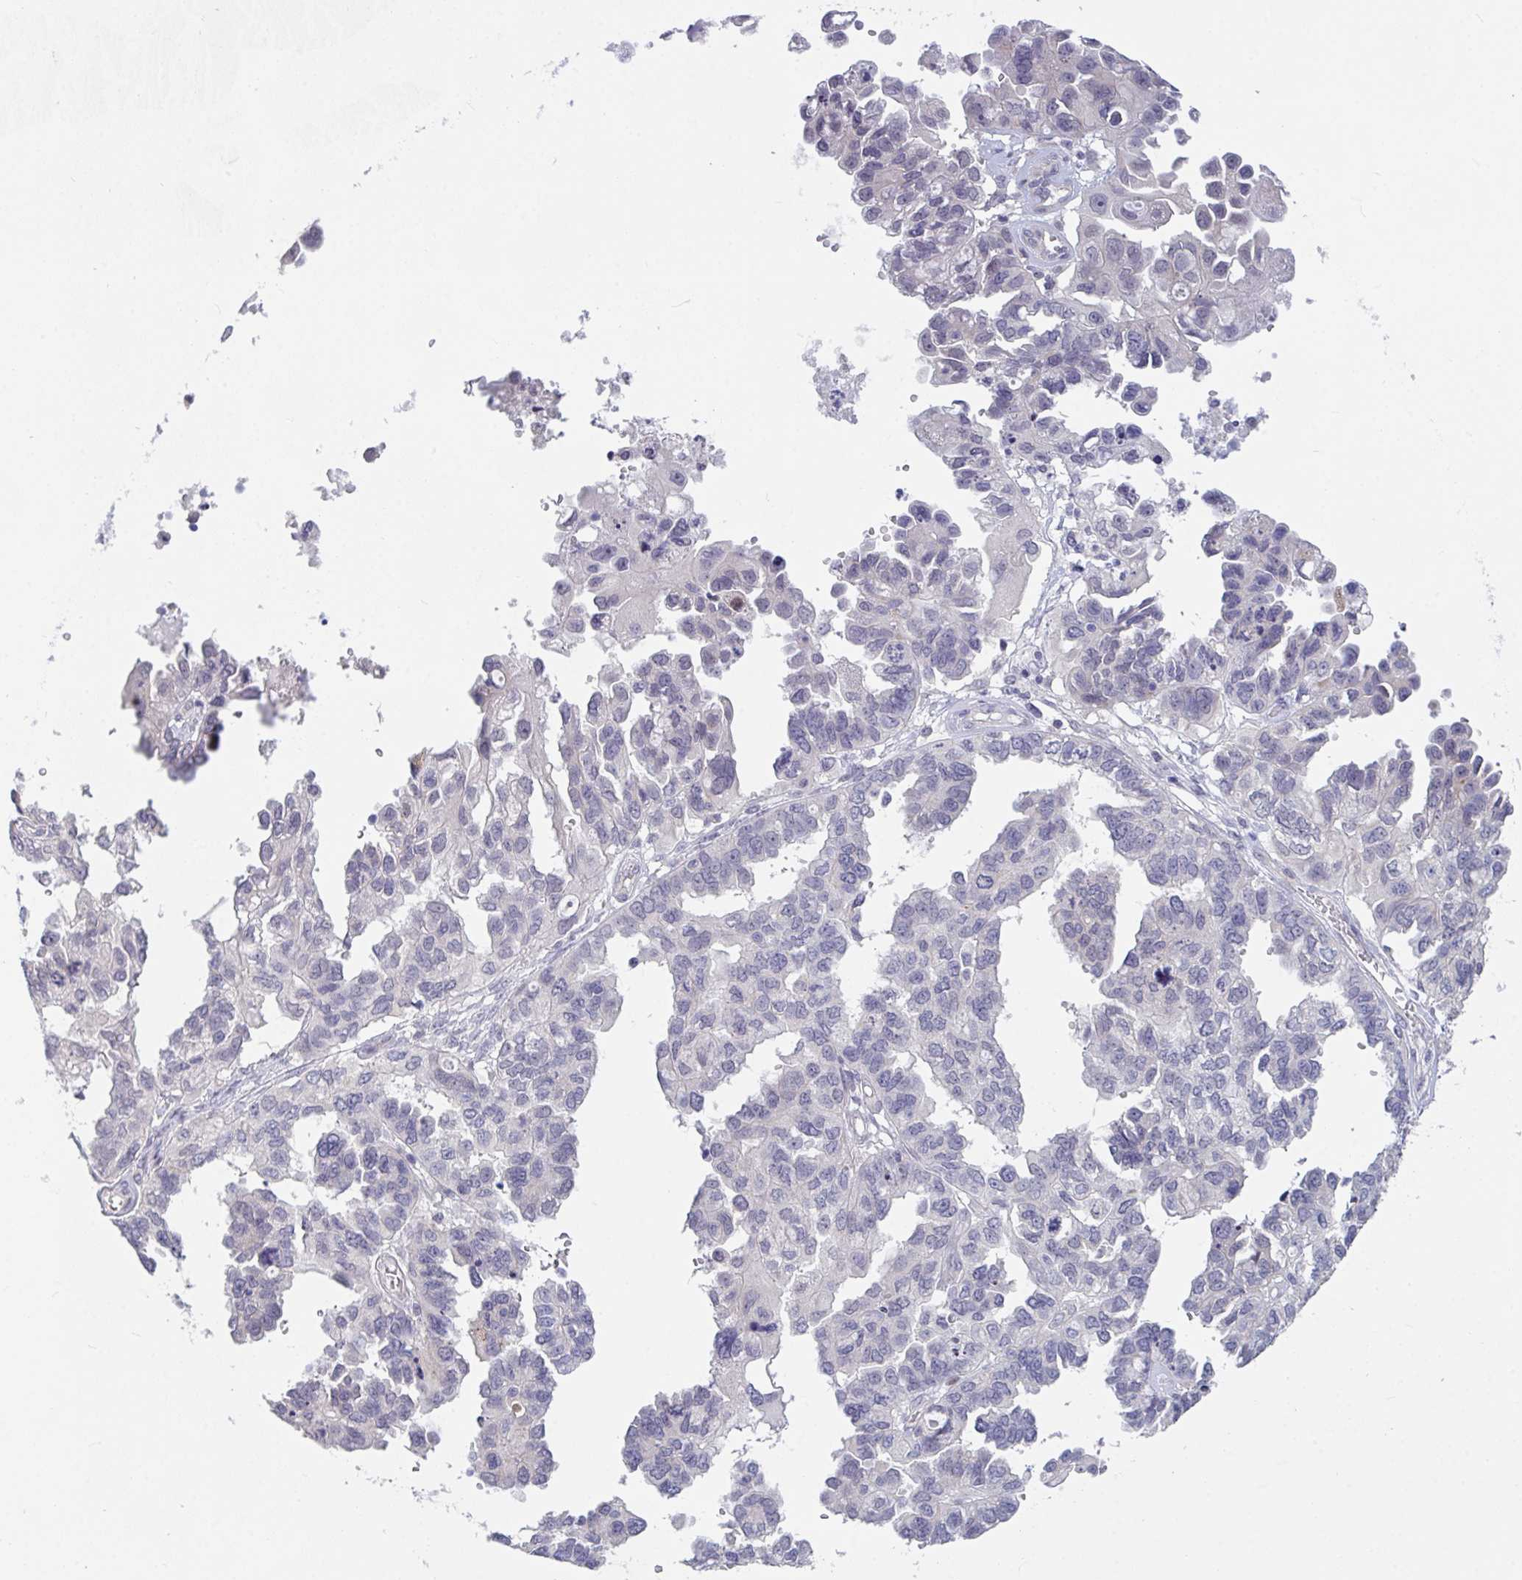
{"staining": {"intensity": "negative", "quantity": "none", "location": "none"}, "tissue": "ovarian cancer", "cell_type": "Tumor cells", "image_type": "cancer", "snomed": [{"axis": "morphology", "description": "Cystadenocarcinoma, serous, NOS"}, {"axis": "topography", "description": "Ovary"}], "caption": "IHC of ovarian cancer shows no staining in tumor cells.", "gene": "FAM156B", "patient": {"sex": "female", "age": 53}}